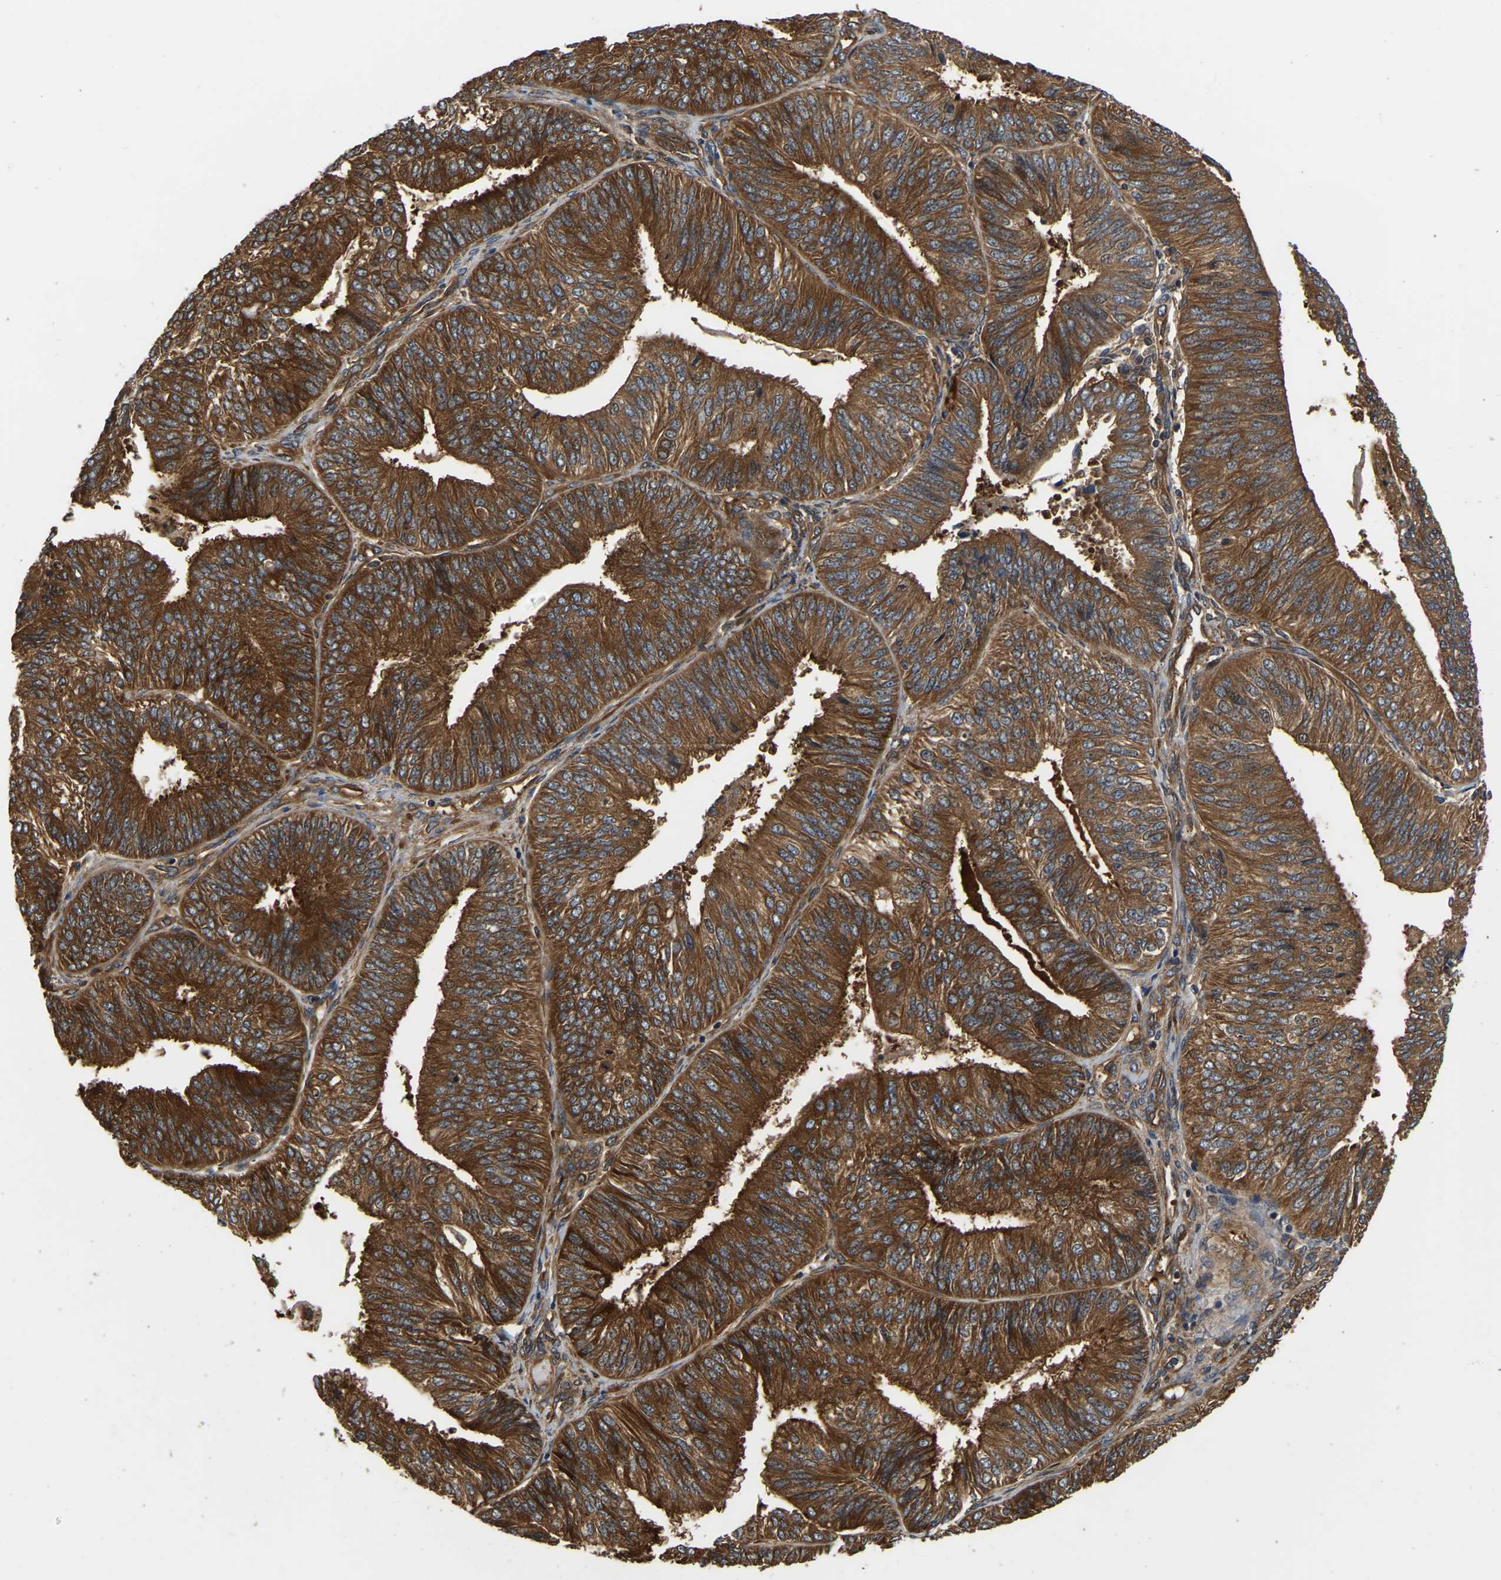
{"staining": {"intensity": "strong", "quantity": ">75%", "location": "cytoplasmic/membranous"}, "tissue": "endometrial cancer", "cell_type": "Tumor cells", "image_type": "cancer", "snomed": [{"axis": "morphology", "description": "Adenocarcinoma, NOS"}, {"axis": "topography", "description": "Endometrium"}], "caption": "Immunohistochemistry (DAB (3,3'-diaminobenzidine)) staining of adenocarcinoma (endometrial) reveals strong cytoplasmic/membranous protein positivity in approximately >75% of tumor cells.", "gene": "GARS1", "patient": {"sex": "female", "age": 58}}